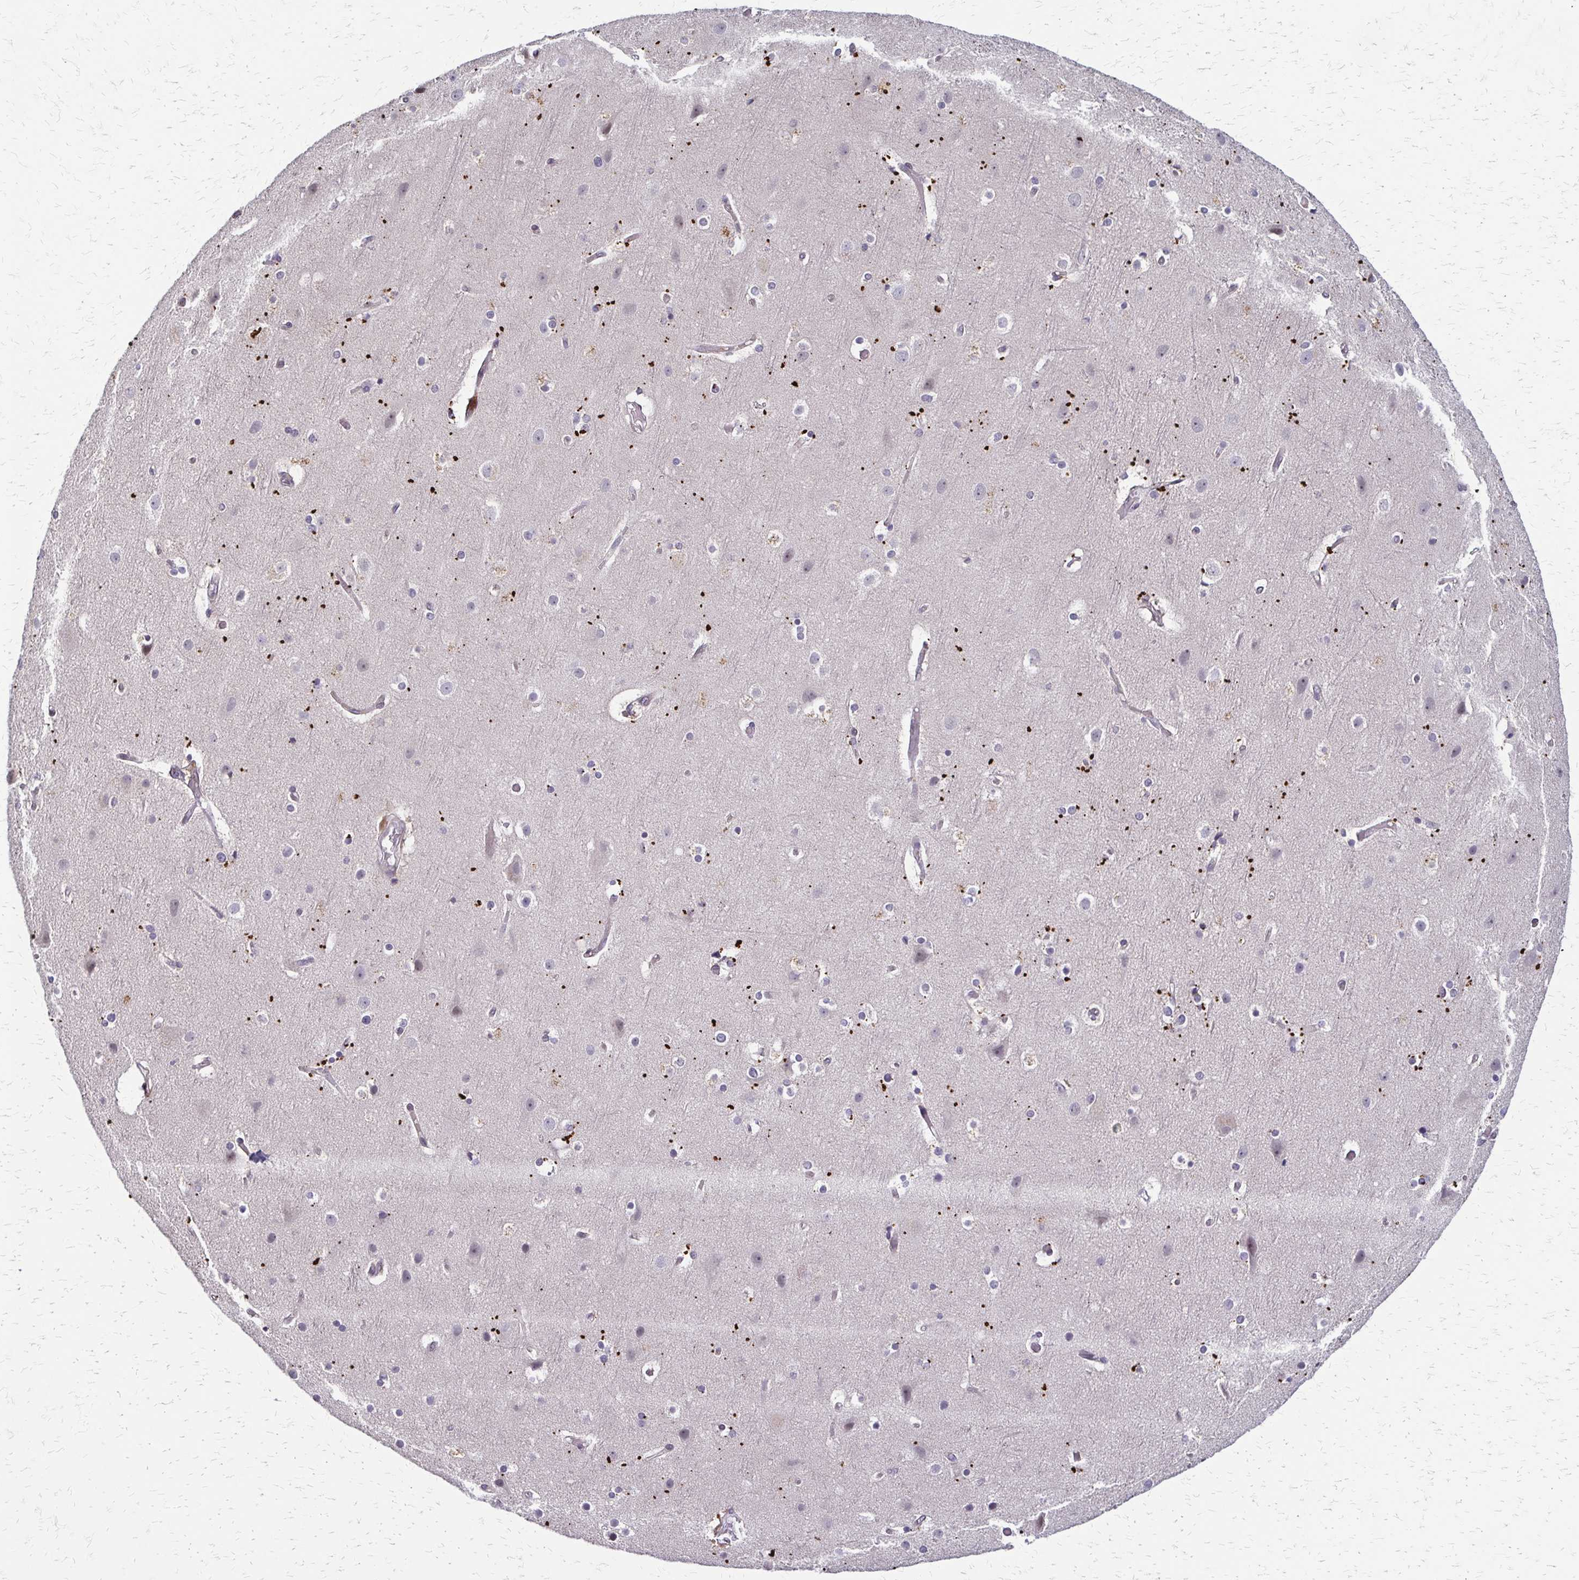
{"staining": {"intensity": "moderate", "quantity": "<25%", "location": "cytoplasmic/membranous"}, "tissue": "cerebral cortex", "cell_type": "Endothelial cells", "image_type": "normal", "snomed": [{"axis": "morphology", "description": "Normal tissue, NOS"}, {"axis": "topography", "description": "Cerebral cortex"}], "caption": "Protein staining reveals moderate cytoplasmic/membranous expression in about <25% of endothelial cells in unremarkable cerebral cortex.", "gene": "TRIR", "patient": {"sex": "female", "age": 52}}